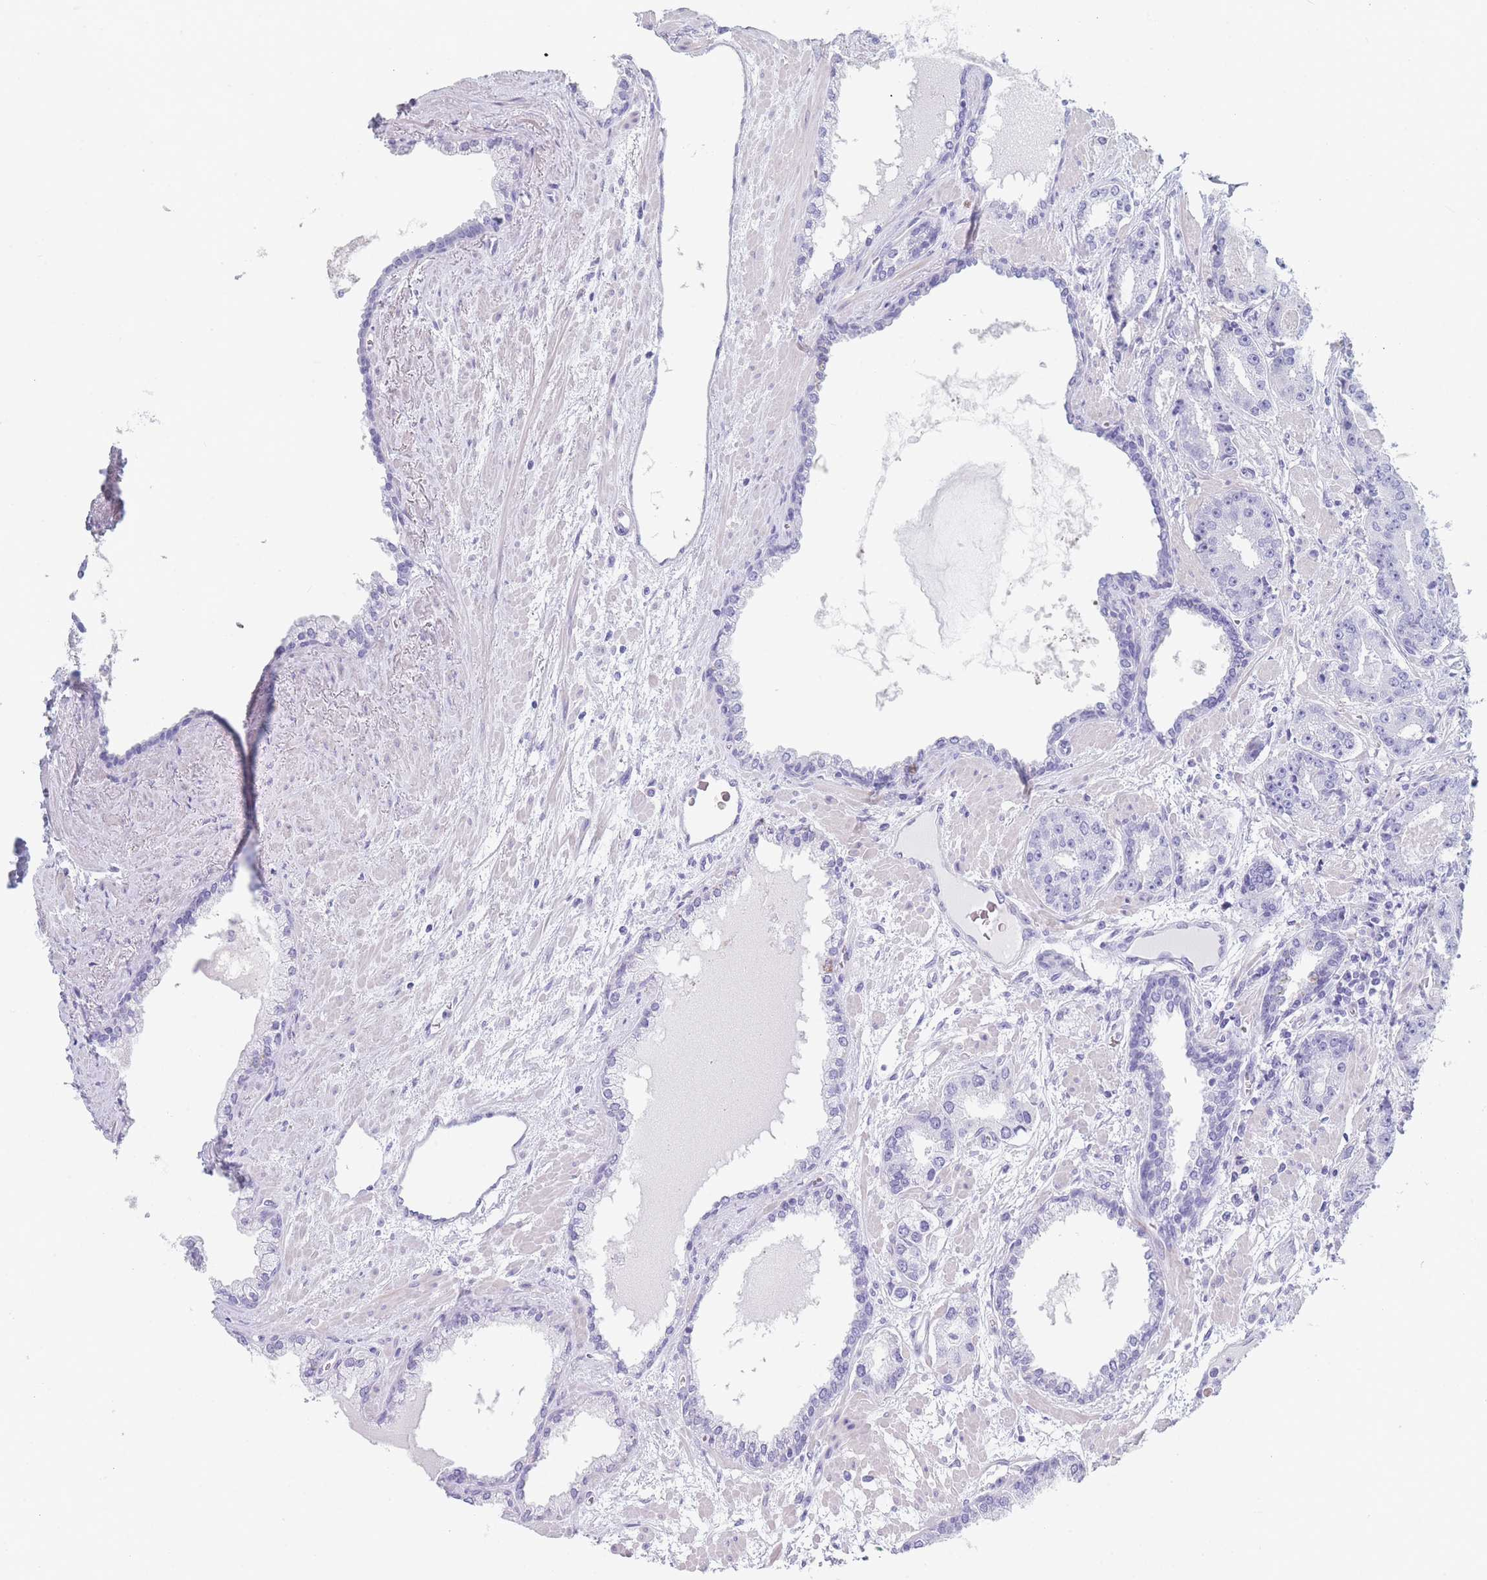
{"staining": {"intensity": "negative", "quantity": "none", "location": "none"}, "tissue": "prostate cancer", "cell_type": "Tumor cells", "image_type": "cancer", "snomed": [{"axis": "morphology", "description": "Adenocarcinoma, High grade"}, {"axis": "topography", "description": "Prostate"}], "caption": "This is an IHC image of prostate high-grade adenocarcinoma. There is no staining in tumor cells.", "gene": "OR5D16", "patient": {"sex": "male", "age": 71}}